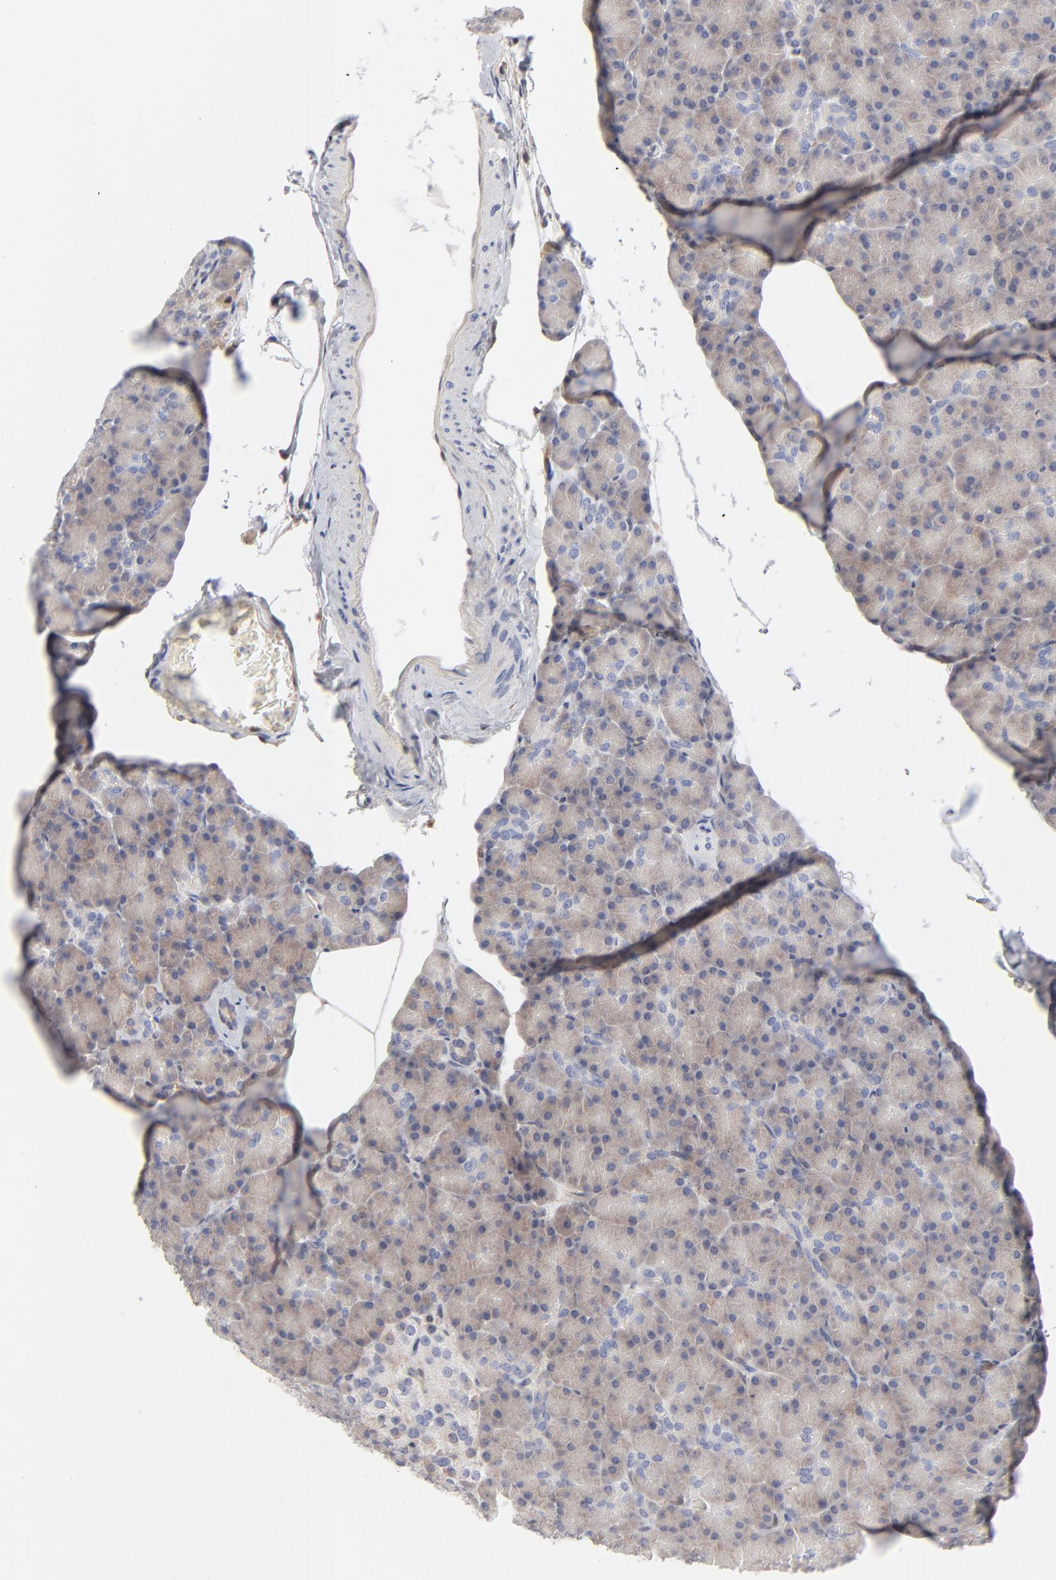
{"staining": {"intensity": "weak", "quantity": ">75%", "location": "cytoplasmic/membranous"}, "tissue": "pancreas", "cell_type": "Exocrine glandular cells", "image_type": "normal", "snomed": [{"axis": "morphology", "description": "Normal tissue, NOS"}, {"axis": "topography", "description": "Pancreas"}], "caption": "Human pancreas stained with a protein marker reveals weak staining in exocrine glandular cells.", "gene": "ARRB1", "patient": {"sex": "female", "age": 43}}